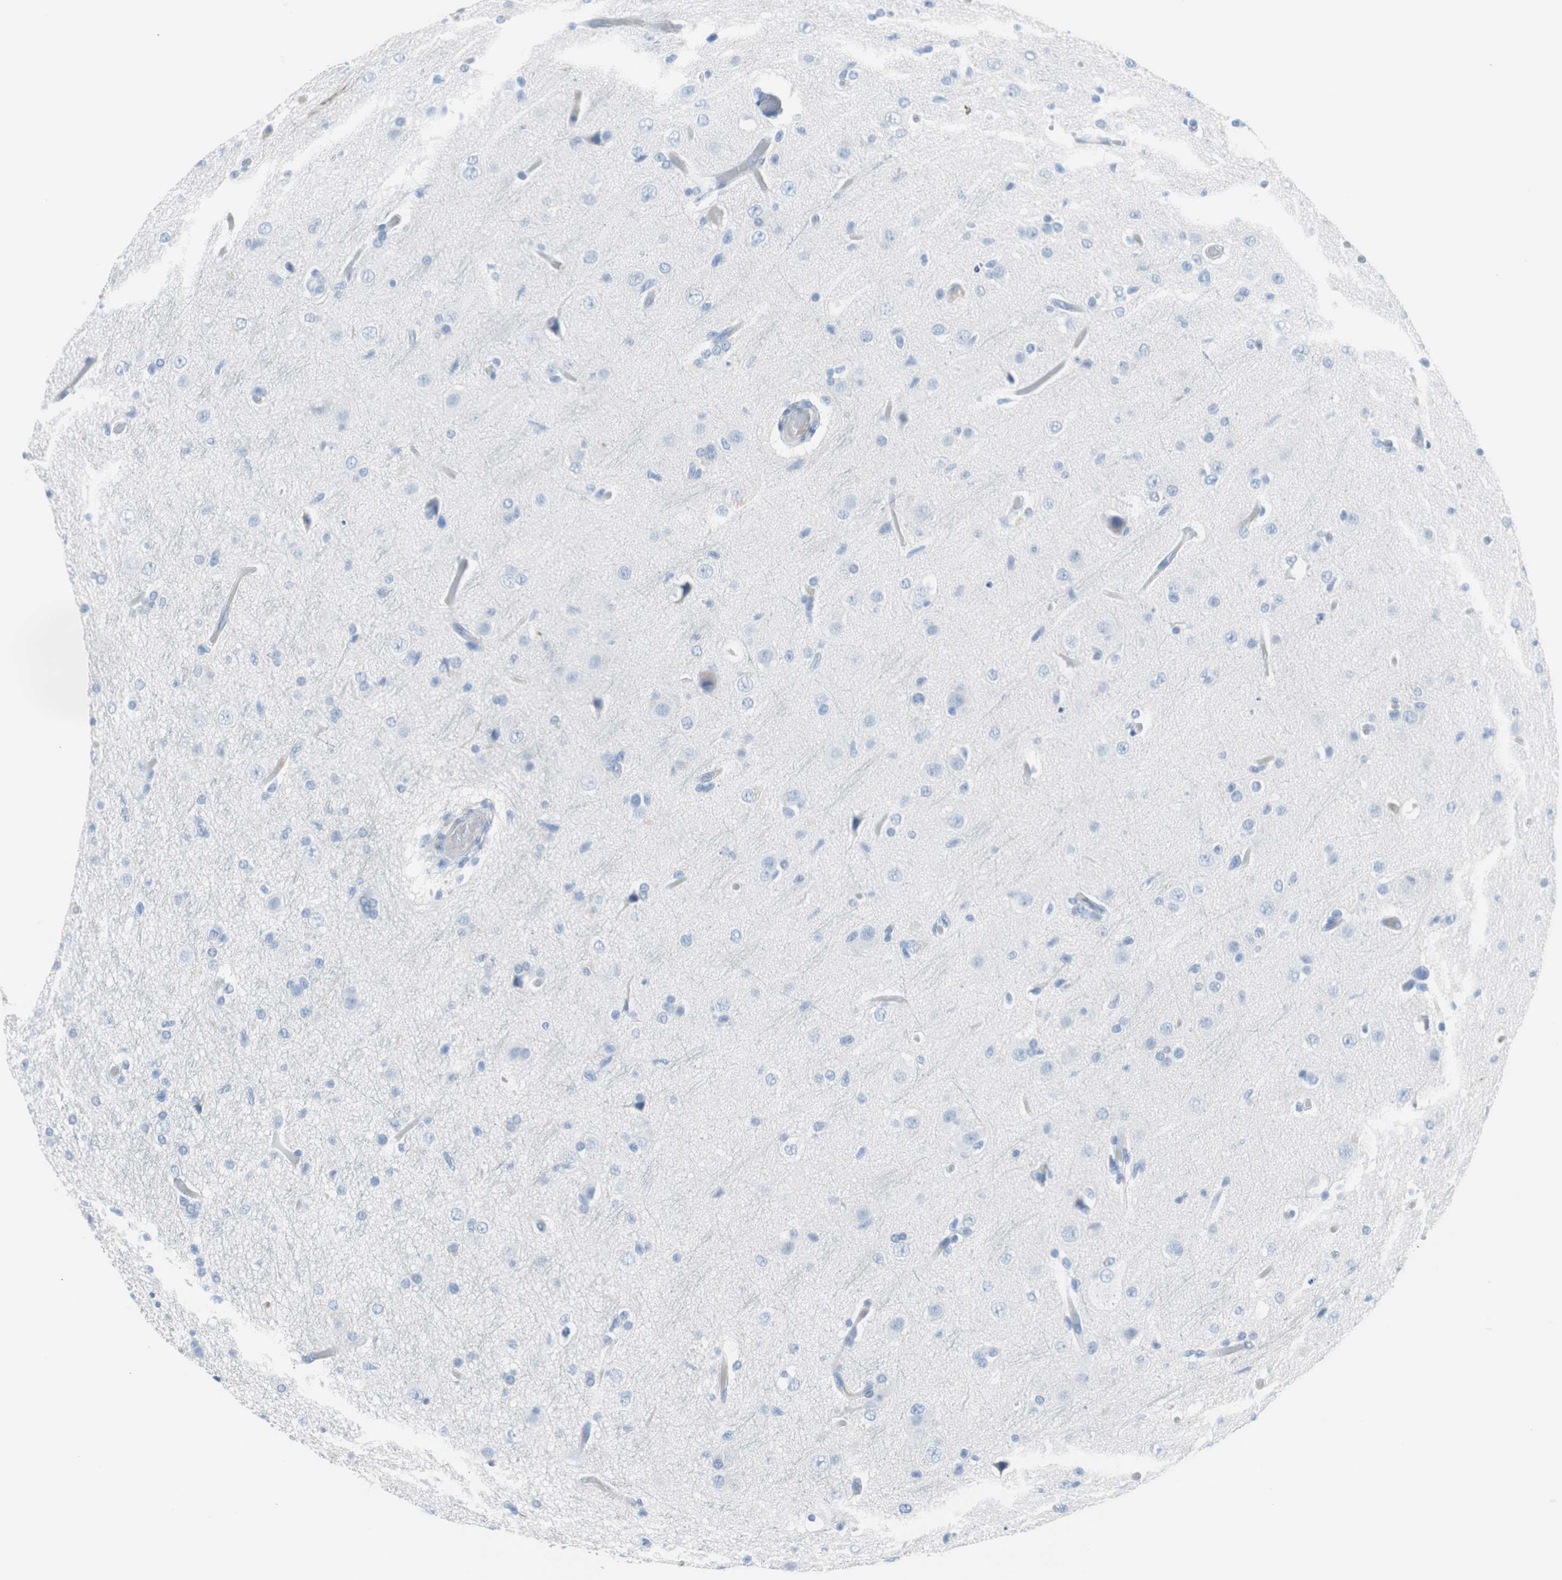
{"staining": {"intensity": "negative", "quantity": "none", "location": "none"}, "tissue": "glioma", "cell_type": "Tumor cells", "image_type": "cancer", "snomed": [{"axis": "morphology", "description": "Glioma, malignant, High grade"}, {"axis": "topography", "description": "Brain"}], "caption": "Histopathology image shows no protein expression in tumor cells of malignant high-grade glioma tissue.", "gene": "APCS", "patient": {"sex": "male", "age": 33}}